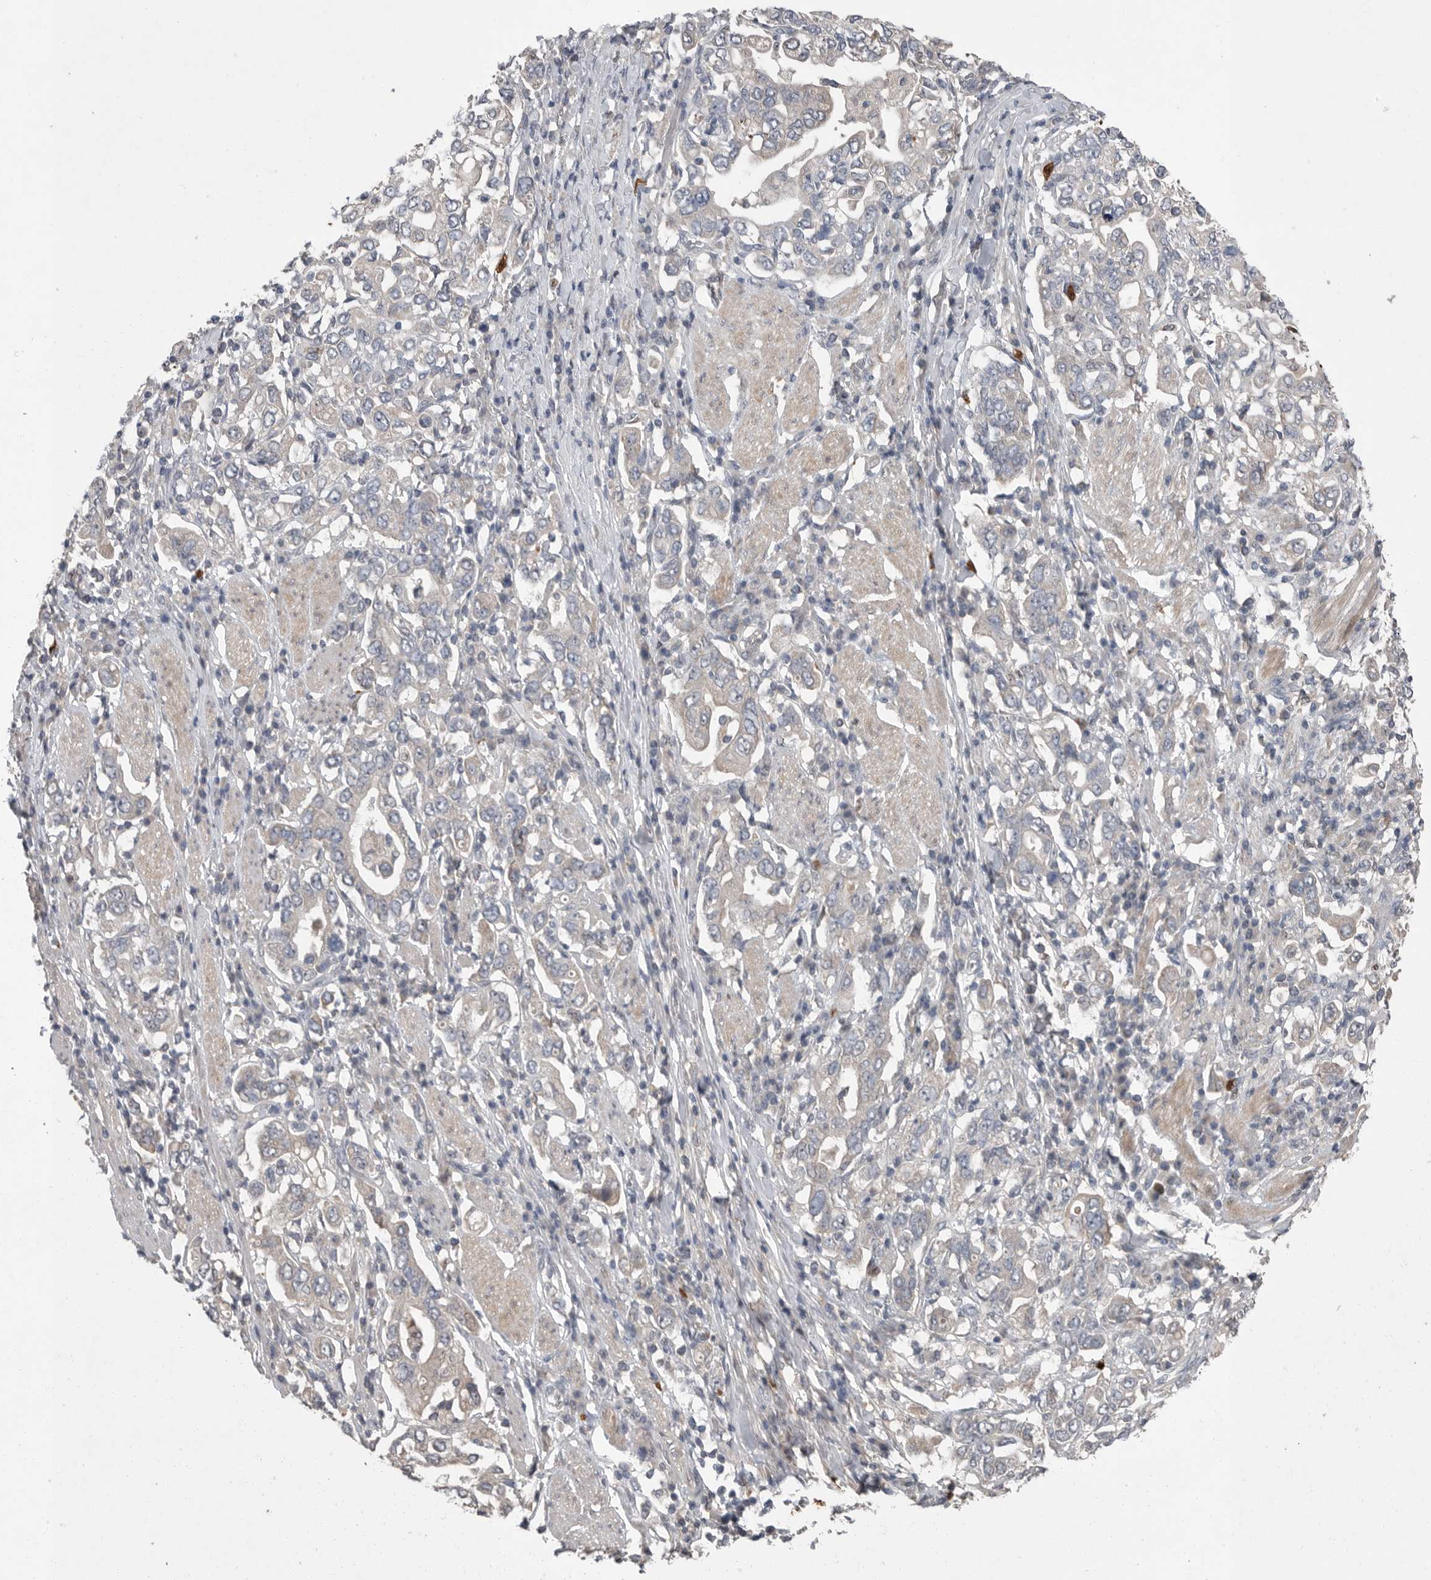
{"staining": {"intensity": "negative", "quantity": "none", "location": "none"}, "tissue": "stomach cancer", "cell_type": "Tumor cells", "image_type": "cancer", "snomed": [{"axis": "morphology", "description": "Adenocarcinoma, NOS"}, {"axis": "topography", "description": "Stomach, upper"}], "caption": "IHC of human stomach cancer exhibits no expression in tumor cells.", "gene": "SCP2", "patient": {"sex": "male", "age": 62}}